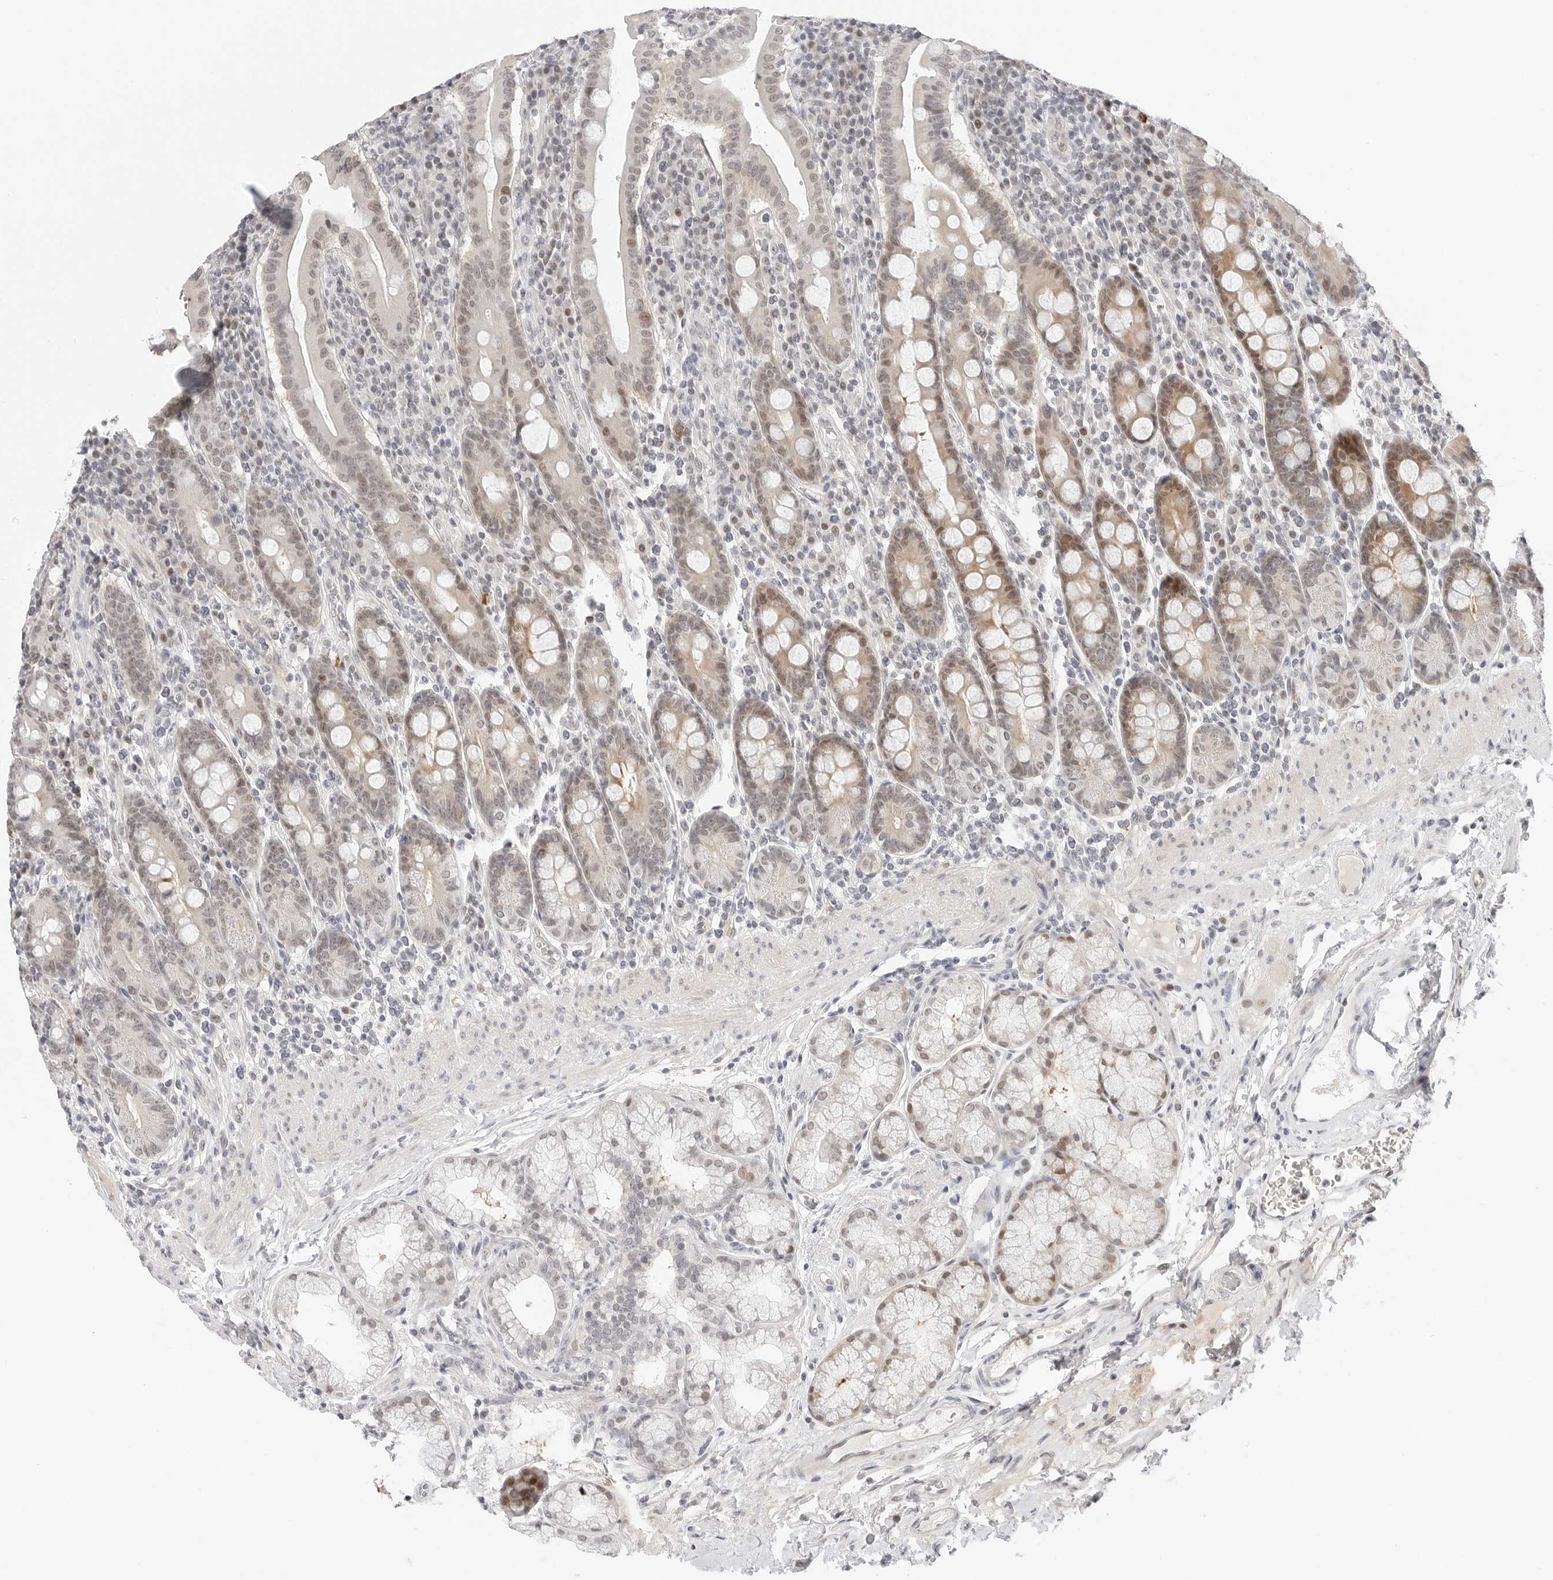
{"staining": {"intensity": "moderate", "quantity": "25%-75%", "location": "cytoplasmic/membranous,nuclear"}, "tissue": "duodenum", "cell_type": "Glandular cells", "image_type": "normal", "snomed": [{"axis": "morphology", "description": "Normal tissue, NOS"}, {"axis": "morphology", "description": "Adenocarcinoma, NOS"}, {"axis": "topography", "description": "Pancreas"}, {"axis": "topography", "description": "Duodenum"}], "caption": "Immunohistochemistry (IHC) photomicrograph of normal duodenum: duodenum stained using IHC demonstrates medium levels of moderate protein expression localized specifically in the cytoplasmic/membranous,nuclear of glandular cells, appearing as a cytoplasmic/membranous,nuclear brown color.", "gene": "TSEN2", "patient": {"sex": "male", "age": 50}}